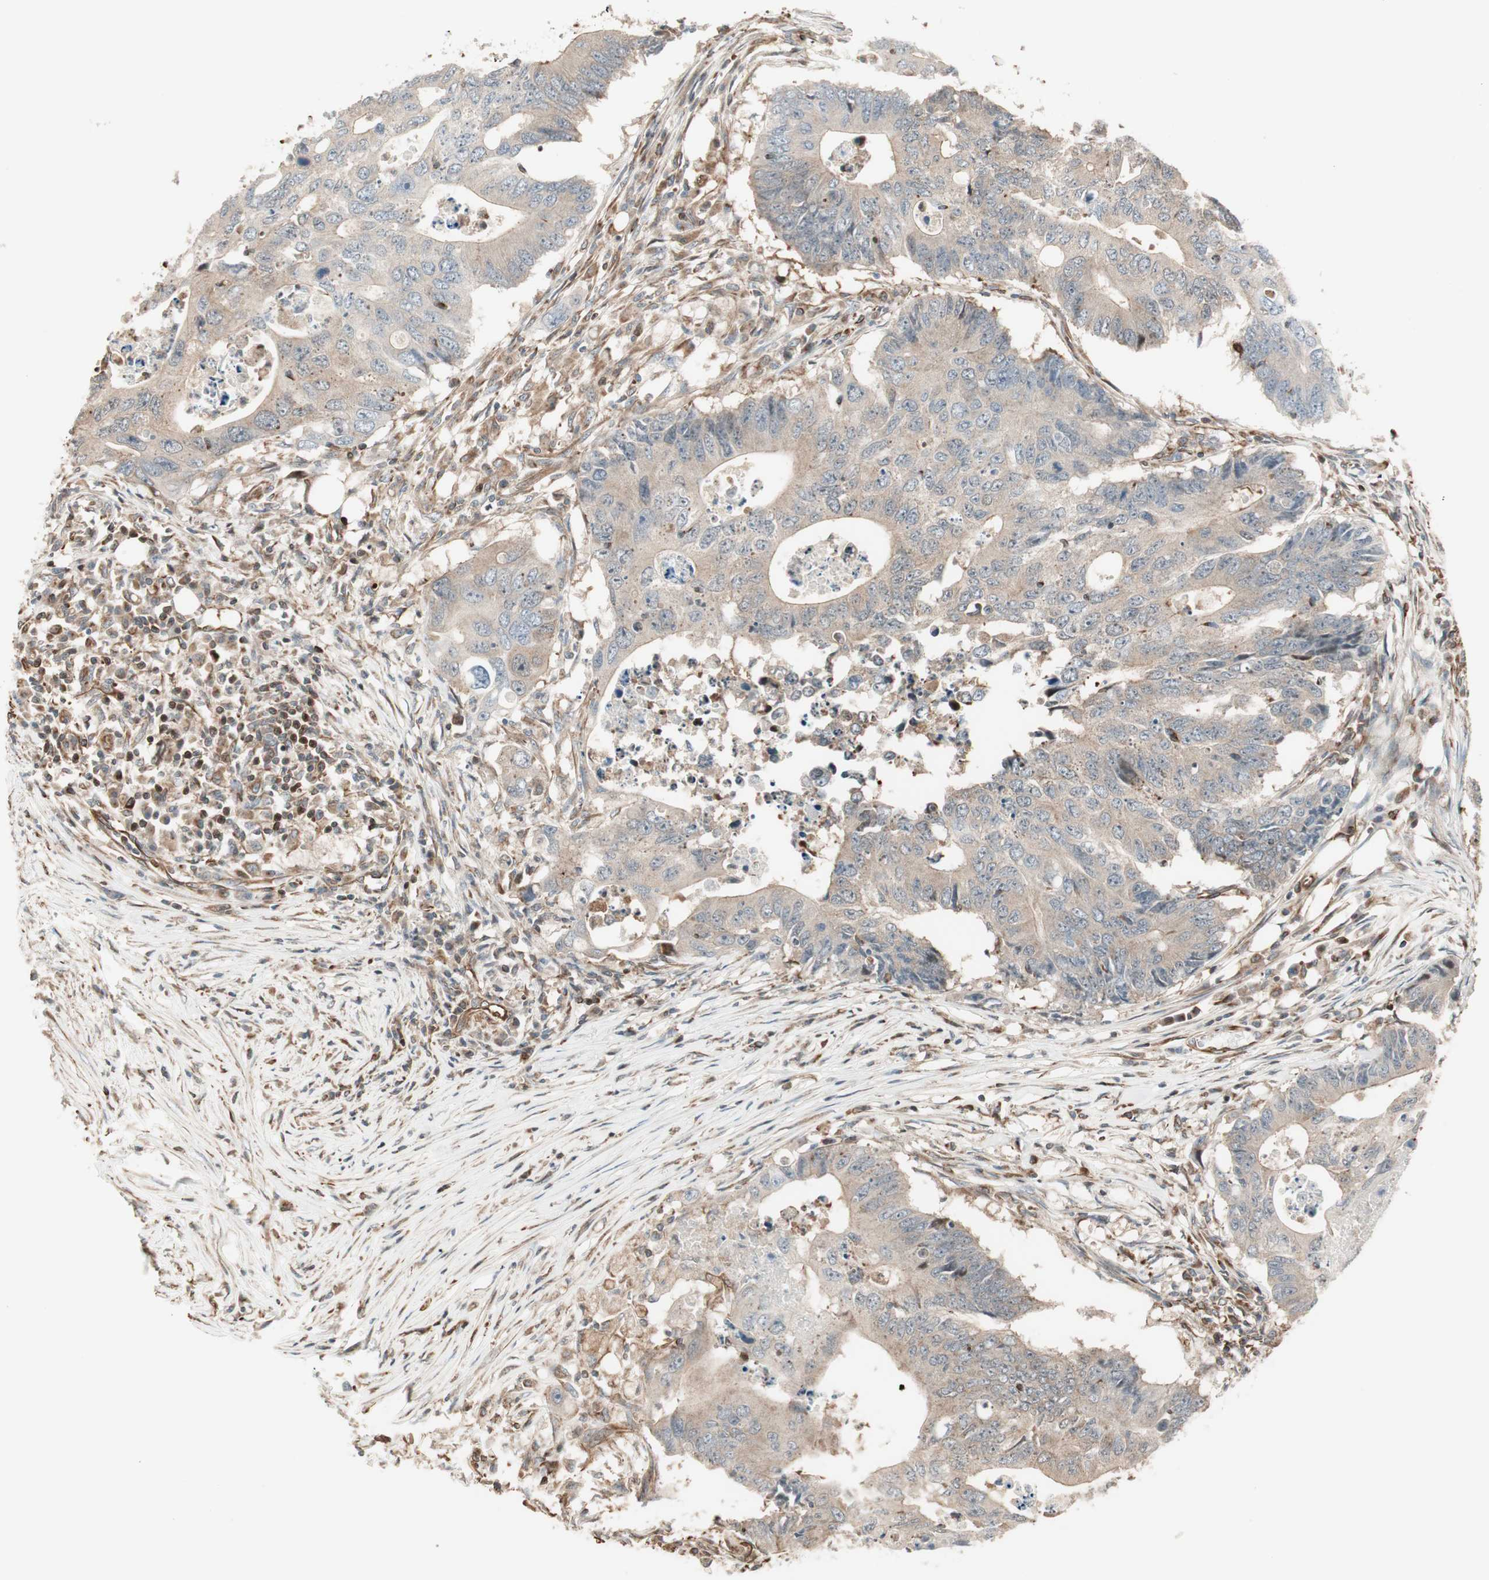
{"staining": {"intensity": "weak", "quantity": ">75%", "location": "cytoplasmic/membranous"}, "tissue": "colorectal cancer", "cell_type": "Tumor cells", "image_type": "cancer", "snomed": [{"axis": "morphology", "description": "Adenocarcinoma, NOS"}, {"axis": "topography", "description": "Colon"}], "caption": "Immunohistochemical staining of colorectal adenocarcinoma demonstrates low levels of weak cytoplasmic/membranous protein staining in approximately >75% of tumor cells.", "gene": "MAD2L2", "patient": {"sex": "male", "age": 71}}